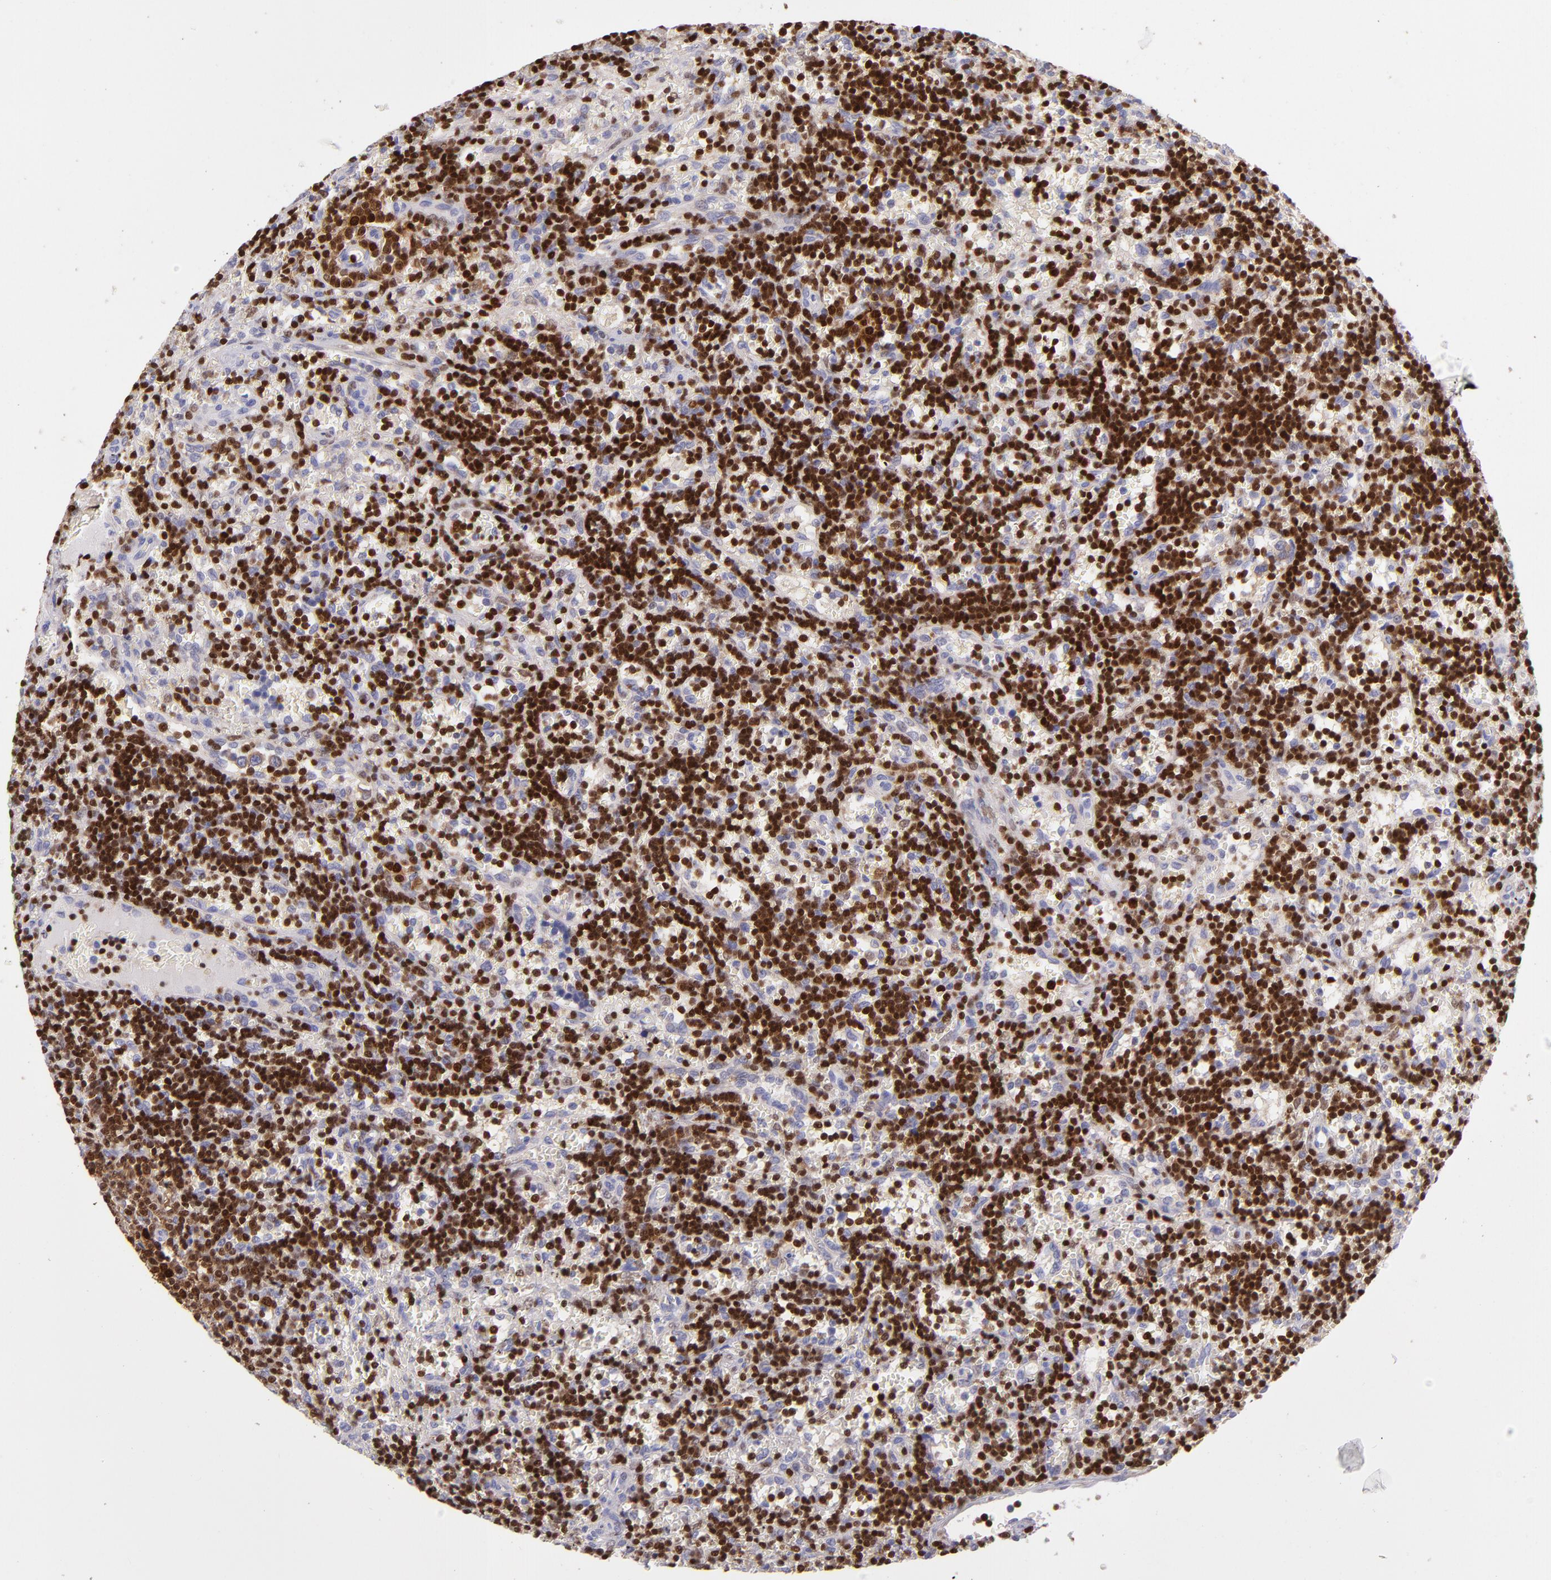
{"staining": {"intensity": "strong", "quantity": ">75%", "location": "cytoplasmic/membranous,nuclear"}, "tissue": "lymphoma", "cell_type": "Tumor cells", "image_type": "cancer", "snomed": [{"axis": "morphology", "description": "Malignant lymphoma, non-Hodgkin's type, Low grade"}, {"axis": "topography", "description": "Spleen"}], "caption": "Protein staining of low-grade malignant lymphoma, non-Hodgkin's type tissue demonstrates strong cytoplasmic/membranous and nuclear positivity in about >75% of tumor cells.", "gene": "IRF8", "patient": {"sex": "male", "age": 60}}